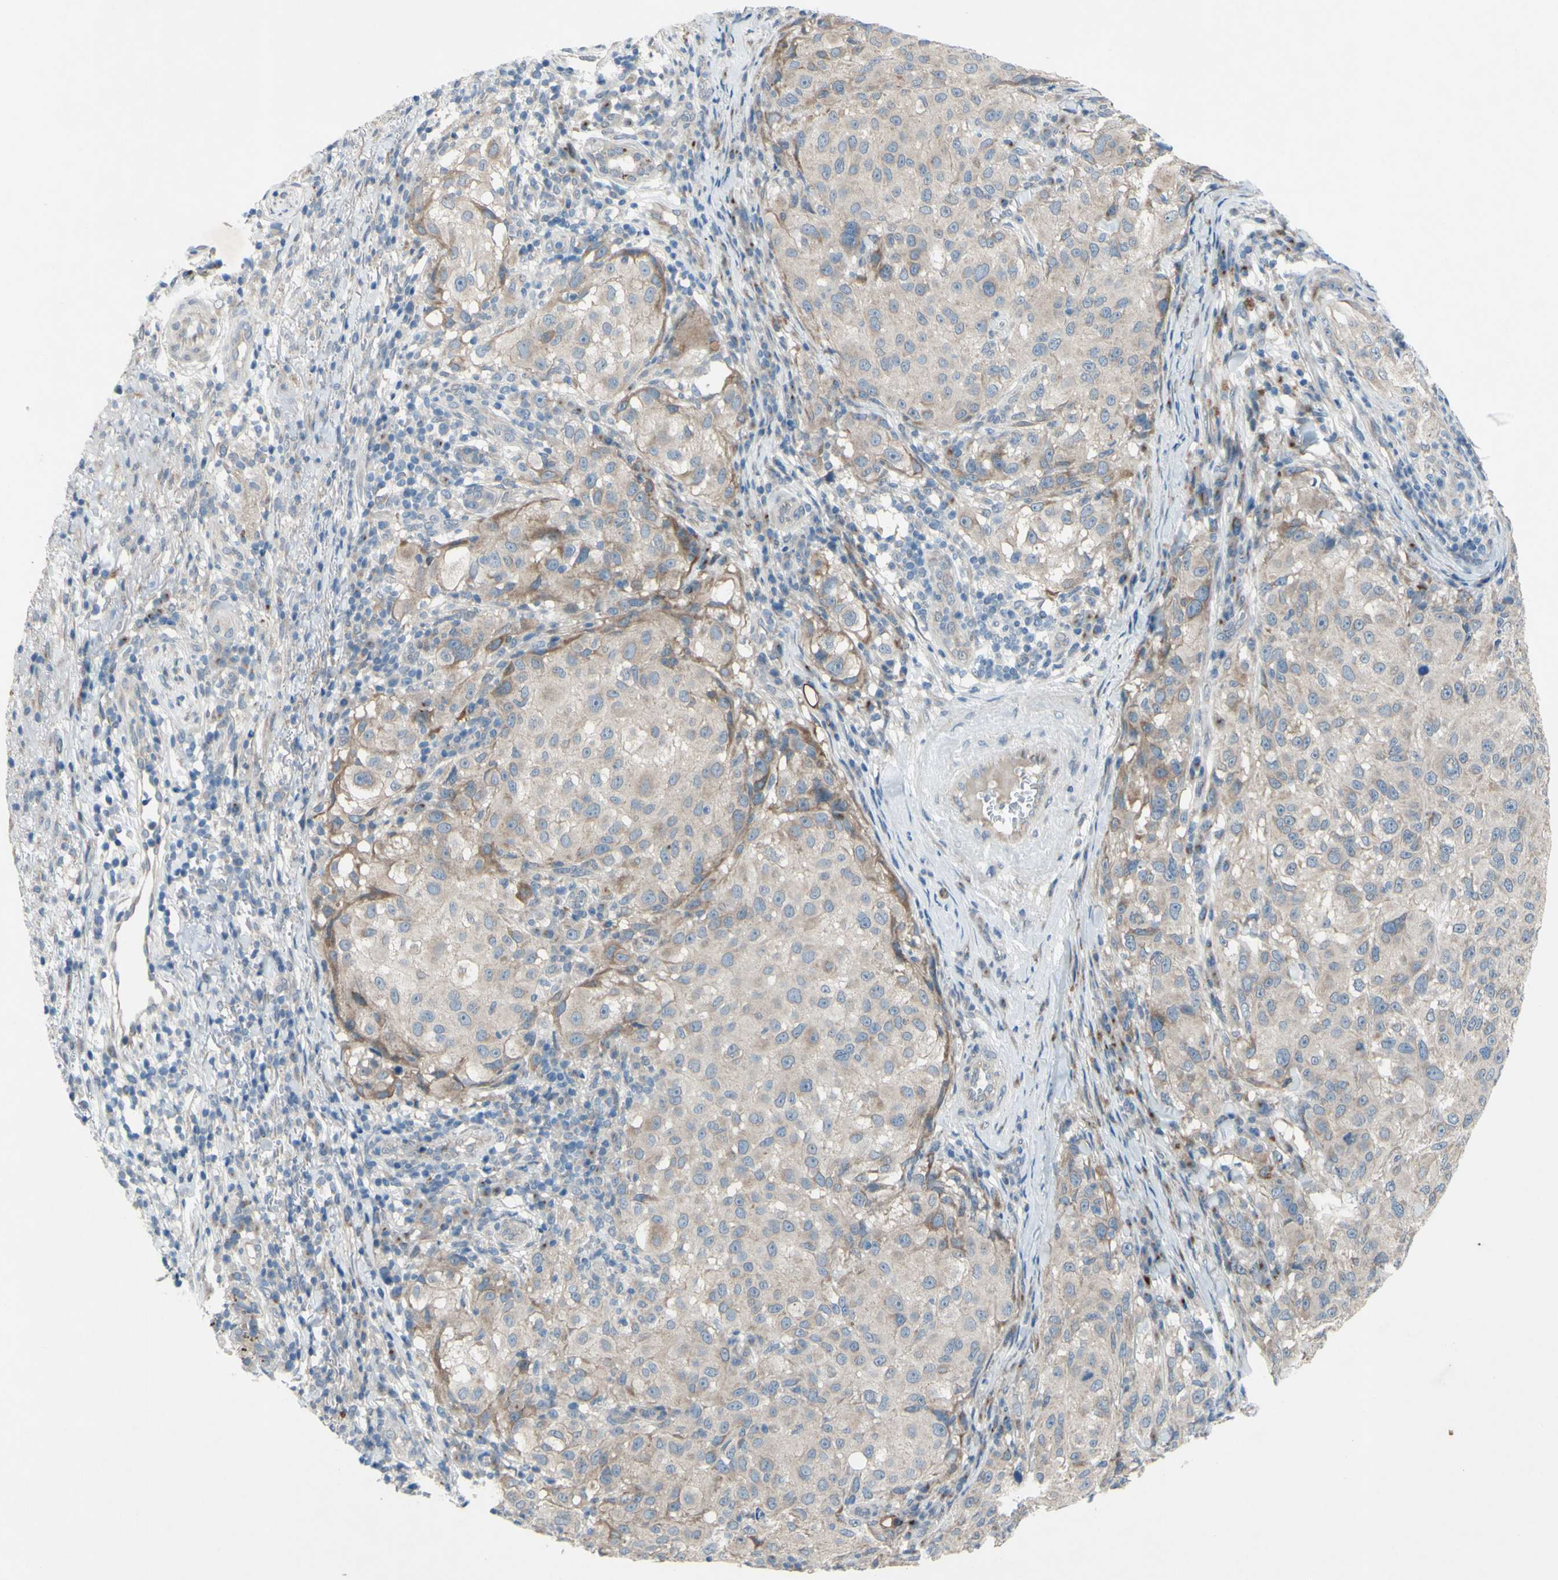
{"staining": {"intensity": "weak", "quantity": ">75%", "location": "cytoplasmic/membranous"}, "tissue": "melanoma", "cell_type": "Tumor cells", "image_type": "cancer", "snomed": [{"axis": "morphology", "description": "Necrosis, NOS"}, {"axis": "morphology", "description": "Malignant melanoma, NOS"}, {"axis": "topography", "description": "Skin"}], "caption": "Immunohistochemical staining of human melanoma displays weak cytoplasmic/membranous protein expression in approximately >75% of tumor cells.", "gene": "GRAMD2B", "patient": {"sex": "female", "age": 87}}